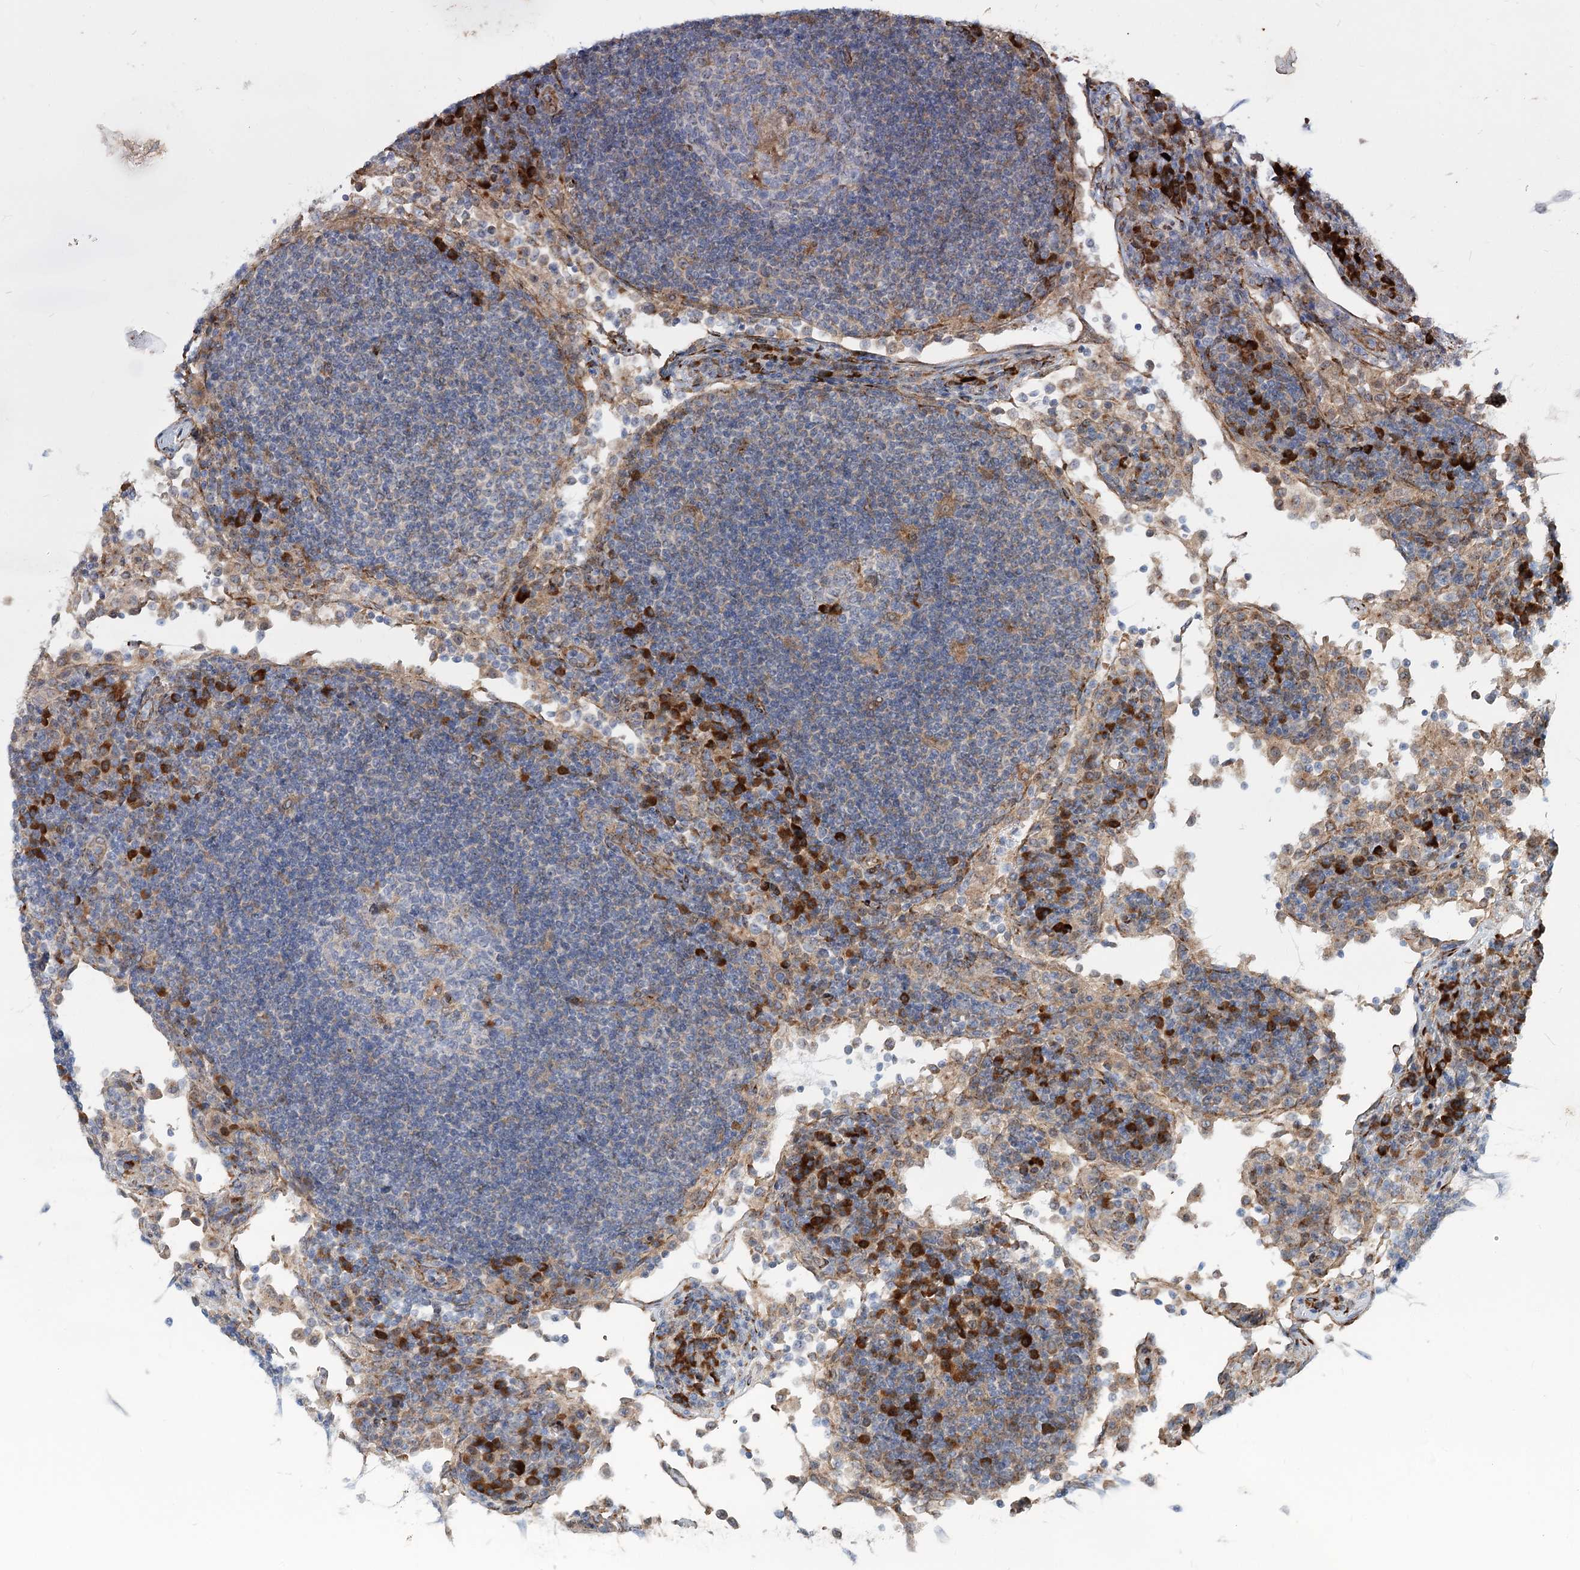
{"staining": {"intensity": "moderate", "quantity": "<25%", "location": "cytoplasmic/membranous"}, "tissue": "lymph node", "cell_type": "Germinal center cells", "image_type": "normal", "snomed": [{"axis": "morphology", "description": "Normal tissue, NOS"}, {"axis": "topography", "description": "Lymph node"}], "caption": "This micrograph displays IHC staining of benign human lymph node, with low moderate cytoplasmic/membranous staining in about <25% of germinal center cells.", "gene": "SPART", "patient": {"sex": "female", "age": 53}}